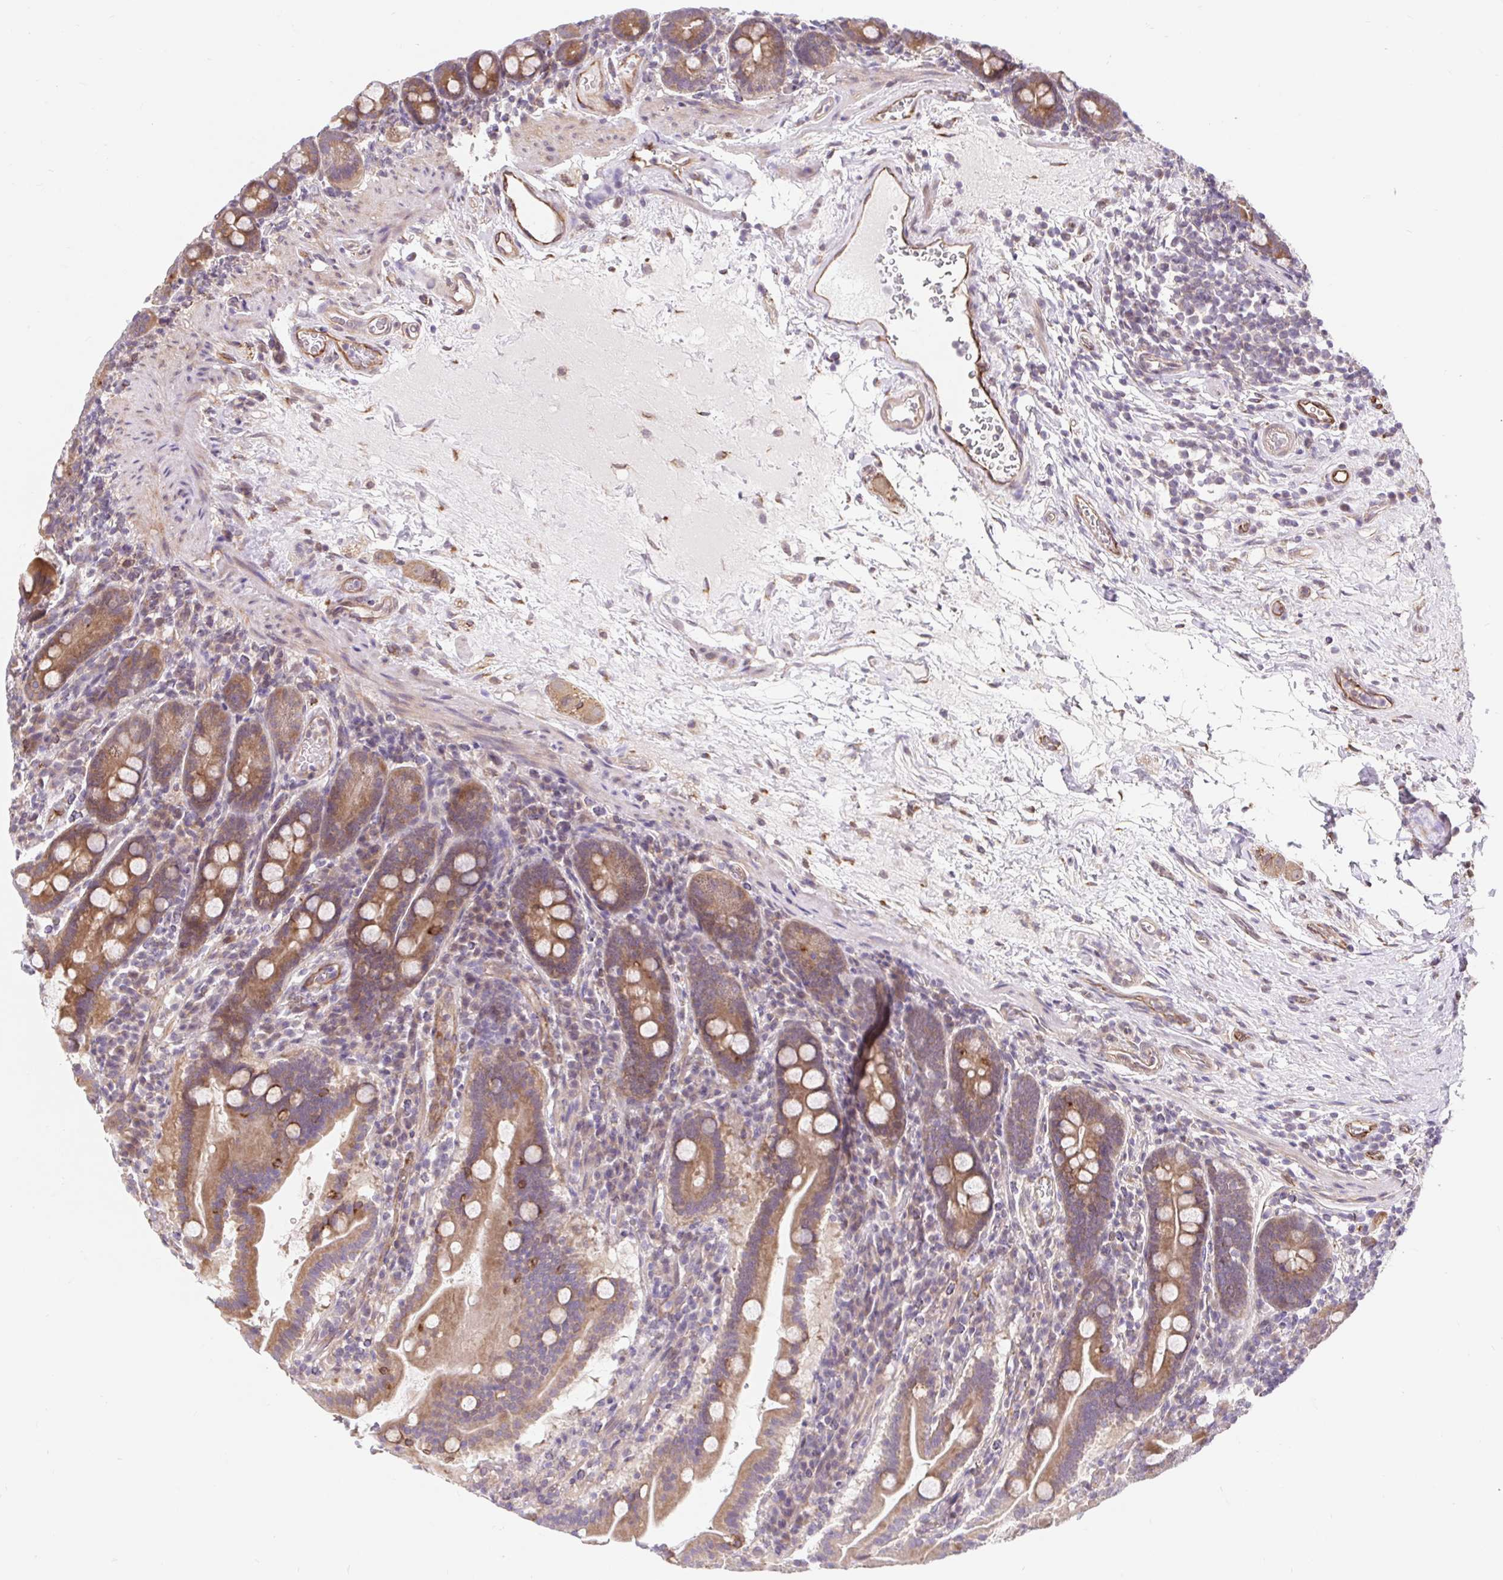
{"staining": {"intensity": "moderate", "quantity": ">75%", "location": "cytoplasmic/membranous"}, "tissue": "small intestine", "cell_type": "Glandular cells", "image_type": "normal", "snomed": [{"axis": "morphology", "description": "Normal tissue, NOS"}, {"axis": "topography", "description": "Small intestine"}], "caption": "Small intestine stained with a protein marker shows moderate staining in glandular cells.", "gene": "LYPD5", "patient": {"sex": "male", "age": 26}}